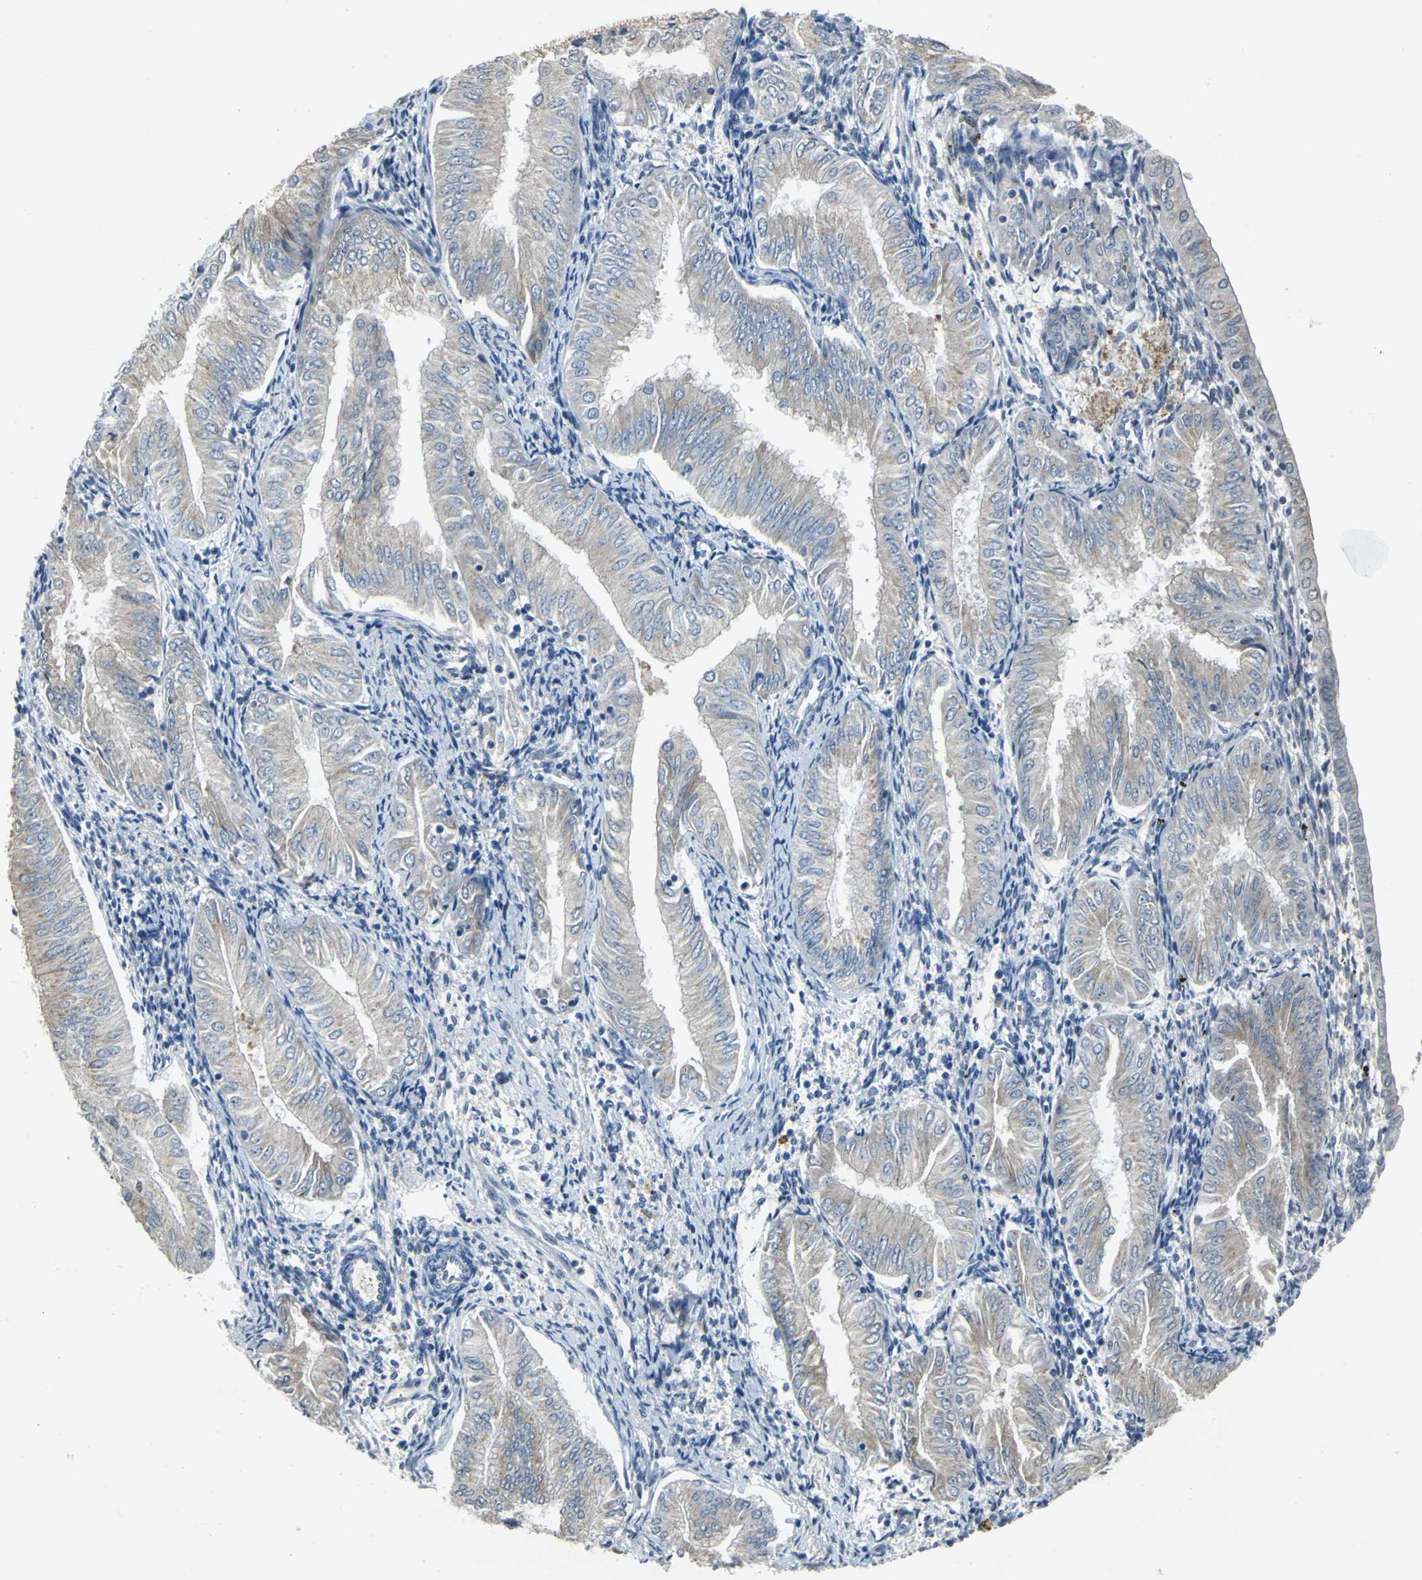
{"staining": {"intensity": "weak", "quantity": "25%-75%", "location": "cytoplasmic/membranous"}, "tissue": "endometrial cancer", "cell_type": "Tumor cells", "image_type": "cancer", "snomed": [{"axis": "morphology", "description": "Adenocarcinoma, NOS"}, {"axis": "topography", "description": "Endometrium"}], "caption": "A photomicrograph of endometrial cancer stained for a protein demonstrates weak cytoplasmic/membranous brown staining in tumor cells.", "gene": "EIF5A", "patient": {"sex": "female", "age": 53}}